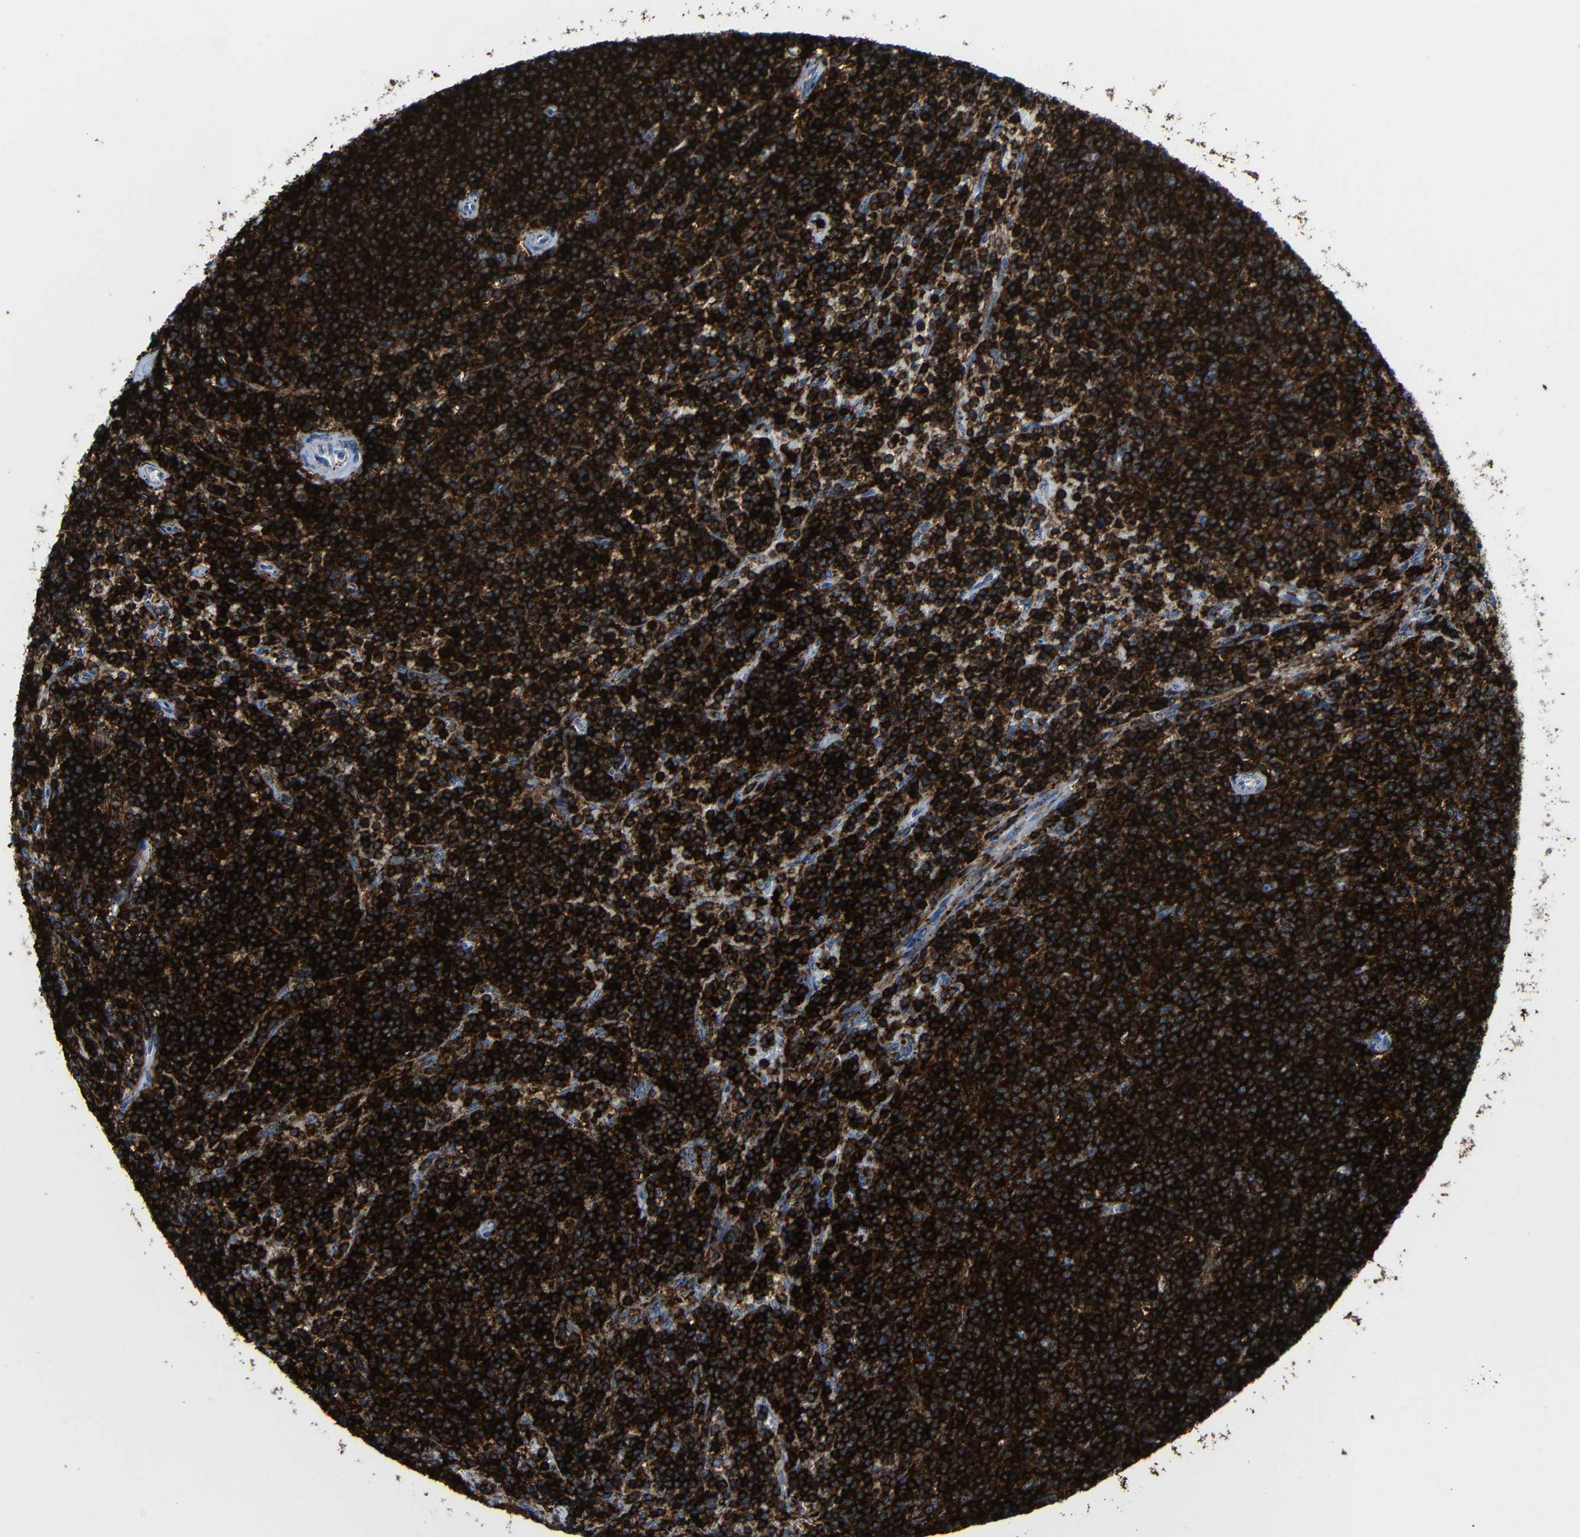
{"staining": {"intensity": "strong", "quantity": ">75%", "location": "cytoplasmic/membranous"}, "tissue": "lymphoma", "cell_type": "Tumor cells", "image_type": "cancer", "snomed": [{"axis": "morphology", "description": "Malignant lymphoma, non-Hodgkin's type, Low grade"}, {"axis": "topography", "description": "Spleen"}], "caption": "A histopathology image showing strong cytoplasmic/membranous staining in about >75% of tumor cells in lymphoma, as visualized by brown immunohistochemical staining.", "gene": "P2RY12", "patient": {"sex": "female", "age": 50}}